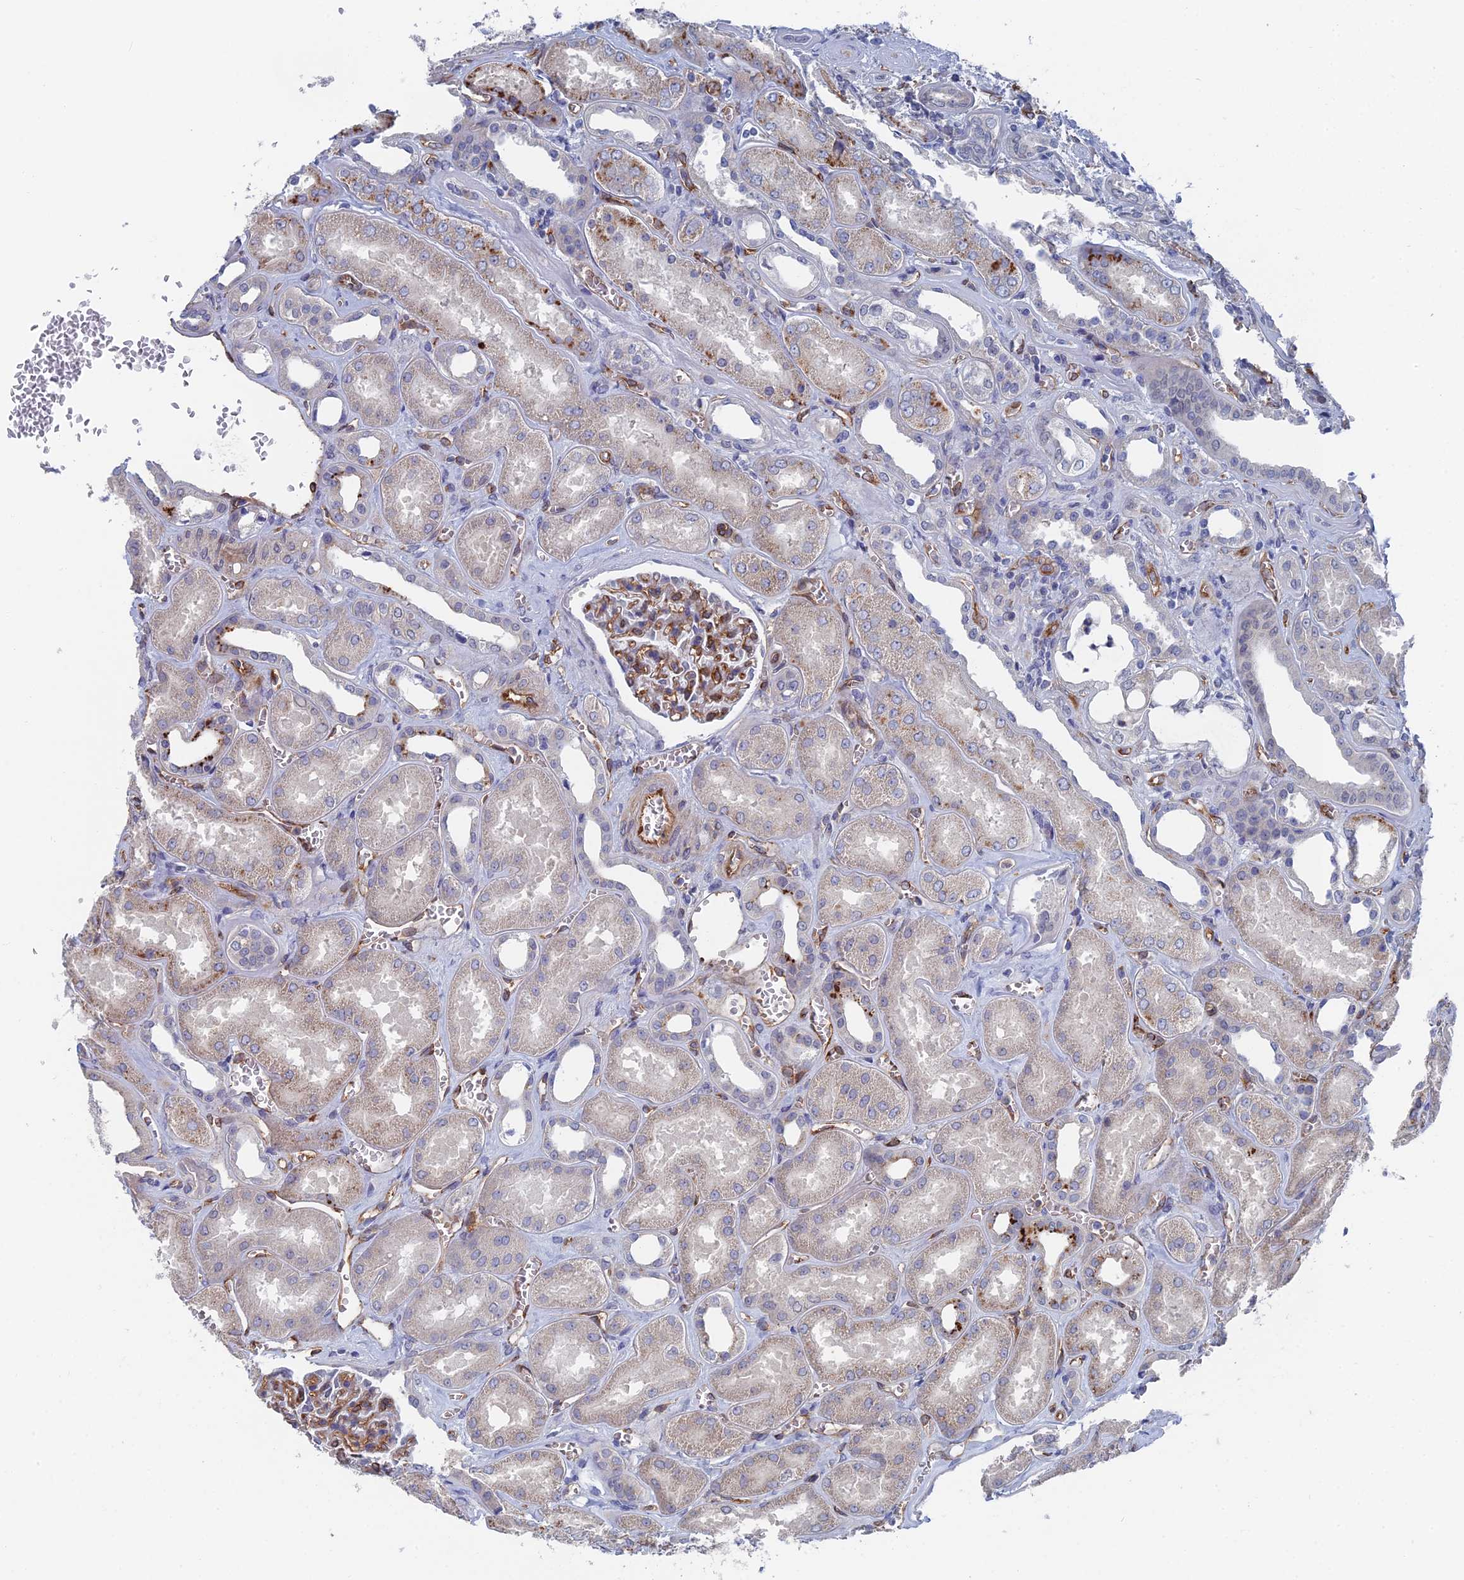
{"staining": {"intensity": "moderate", "quantity": "25%-75%", "location": "cytoplasmic/membranous"}, "tissue": "kidney", "cell_type": "Cells in glomeruli", "image_type": "normal", "snomed": [{"axis": "morphology", "description": "Normal tissue, NOS"}, {"axis": "morphology", "description": "Adenocarcinoma, NOS"}, {"axis": "topography", "description": "Kidney"}], "caption": "The immunohistochemical stain labels moderate cytoplasmic/membranous staining in cells in glomeruli of normal kidney. The protein of interest is shown in brown color, while the nuclei are stained blue.", "gene": "ARAP3", "patient": {"sex": "female", "age": 68}}